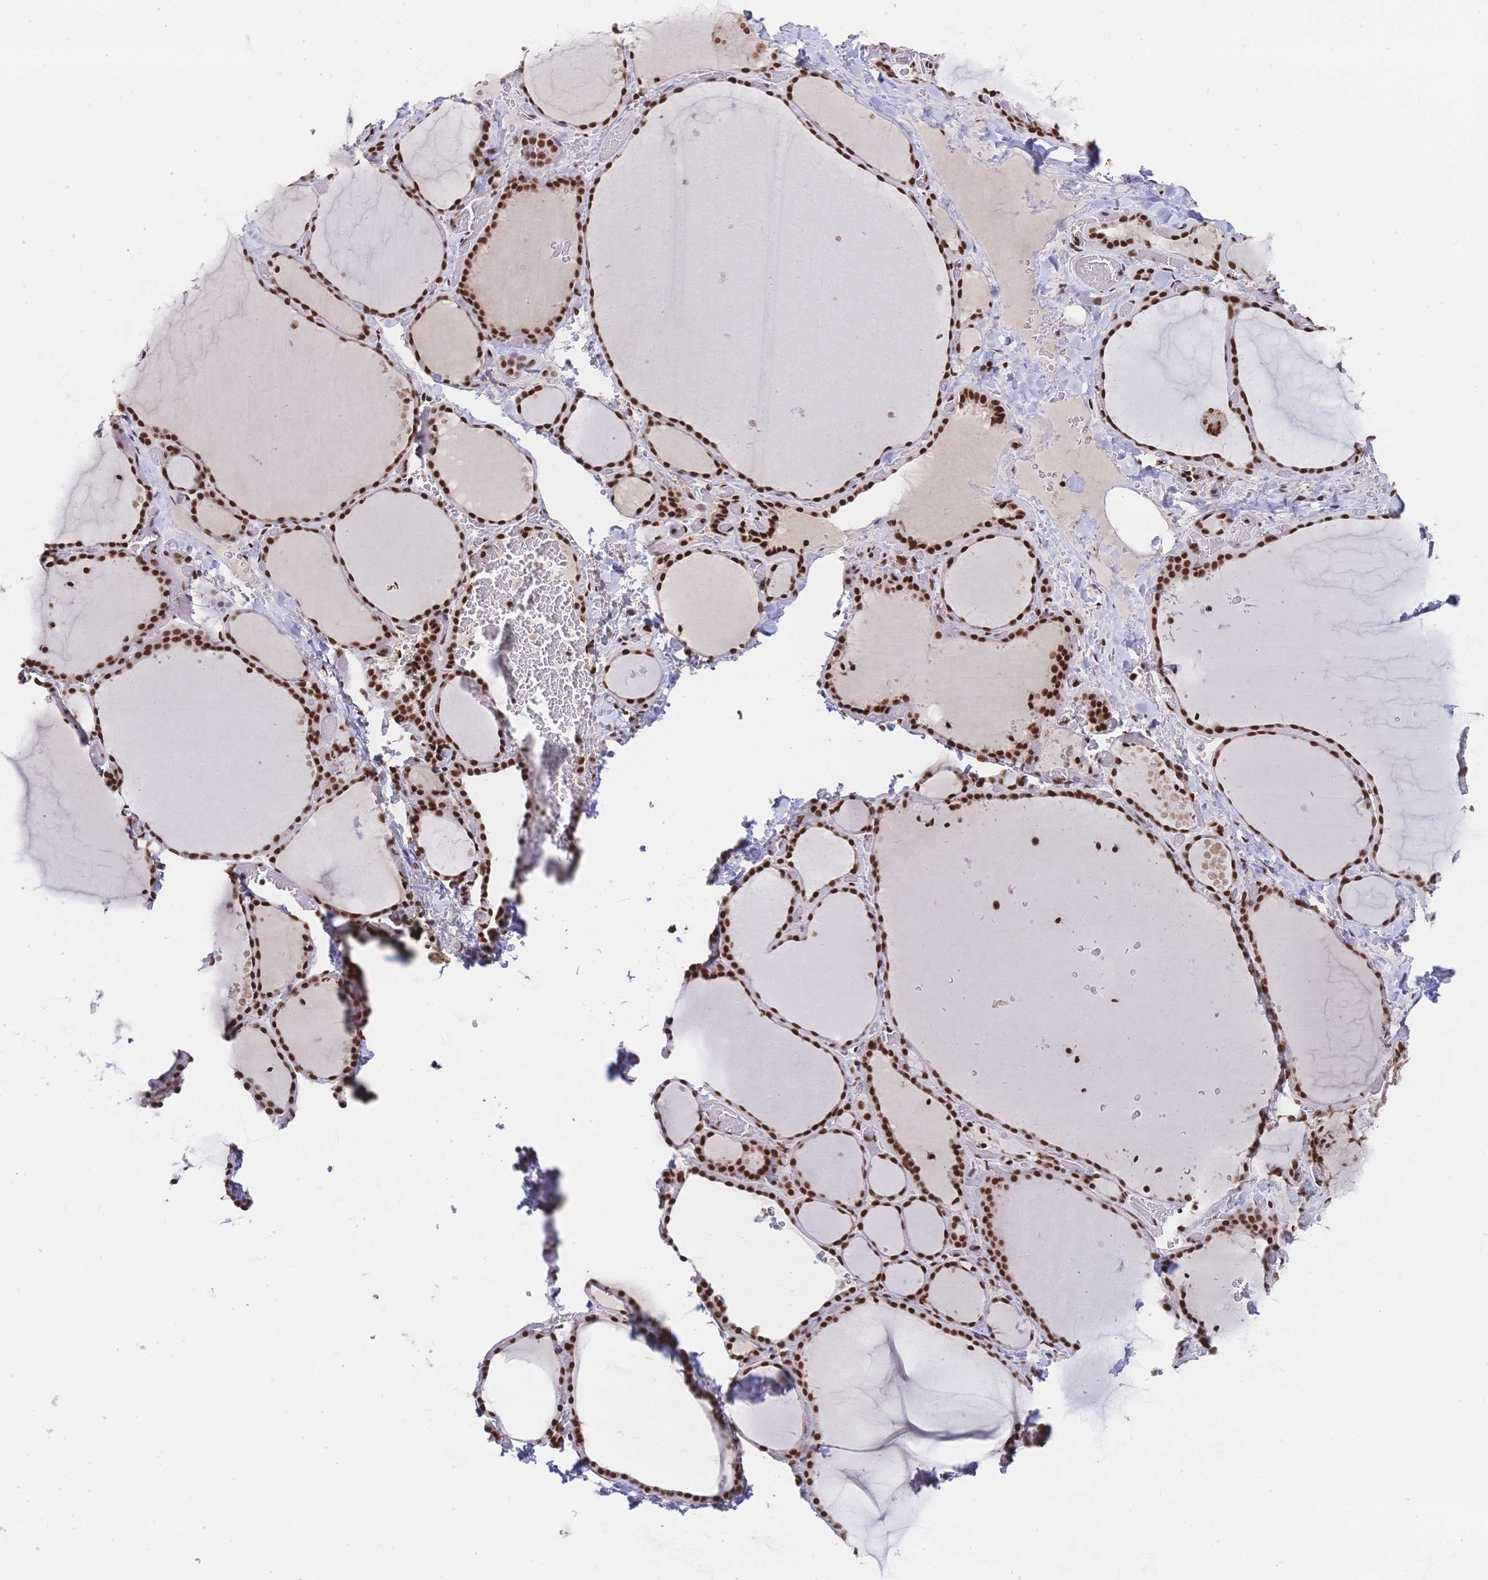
{"staining": {"intensity": "strong", "quantity": ">75%", "location": "nuclear"}, "tissue": "thyroid gland", "cell_type": "Glandular cells", "image_type": "normal", "snomed": [{"axis": "morphology", "description": "Normal tissue, NOS"}, {"axis": "topography", "description": "Thyroid gland"}], "caption": "Human thyroid gland stained with a brown dye displays strong nuclear positive expression in about >75% of glandular cells.", "gene": "SRSF1", "patient": {"sex": "female", "age": 36}}